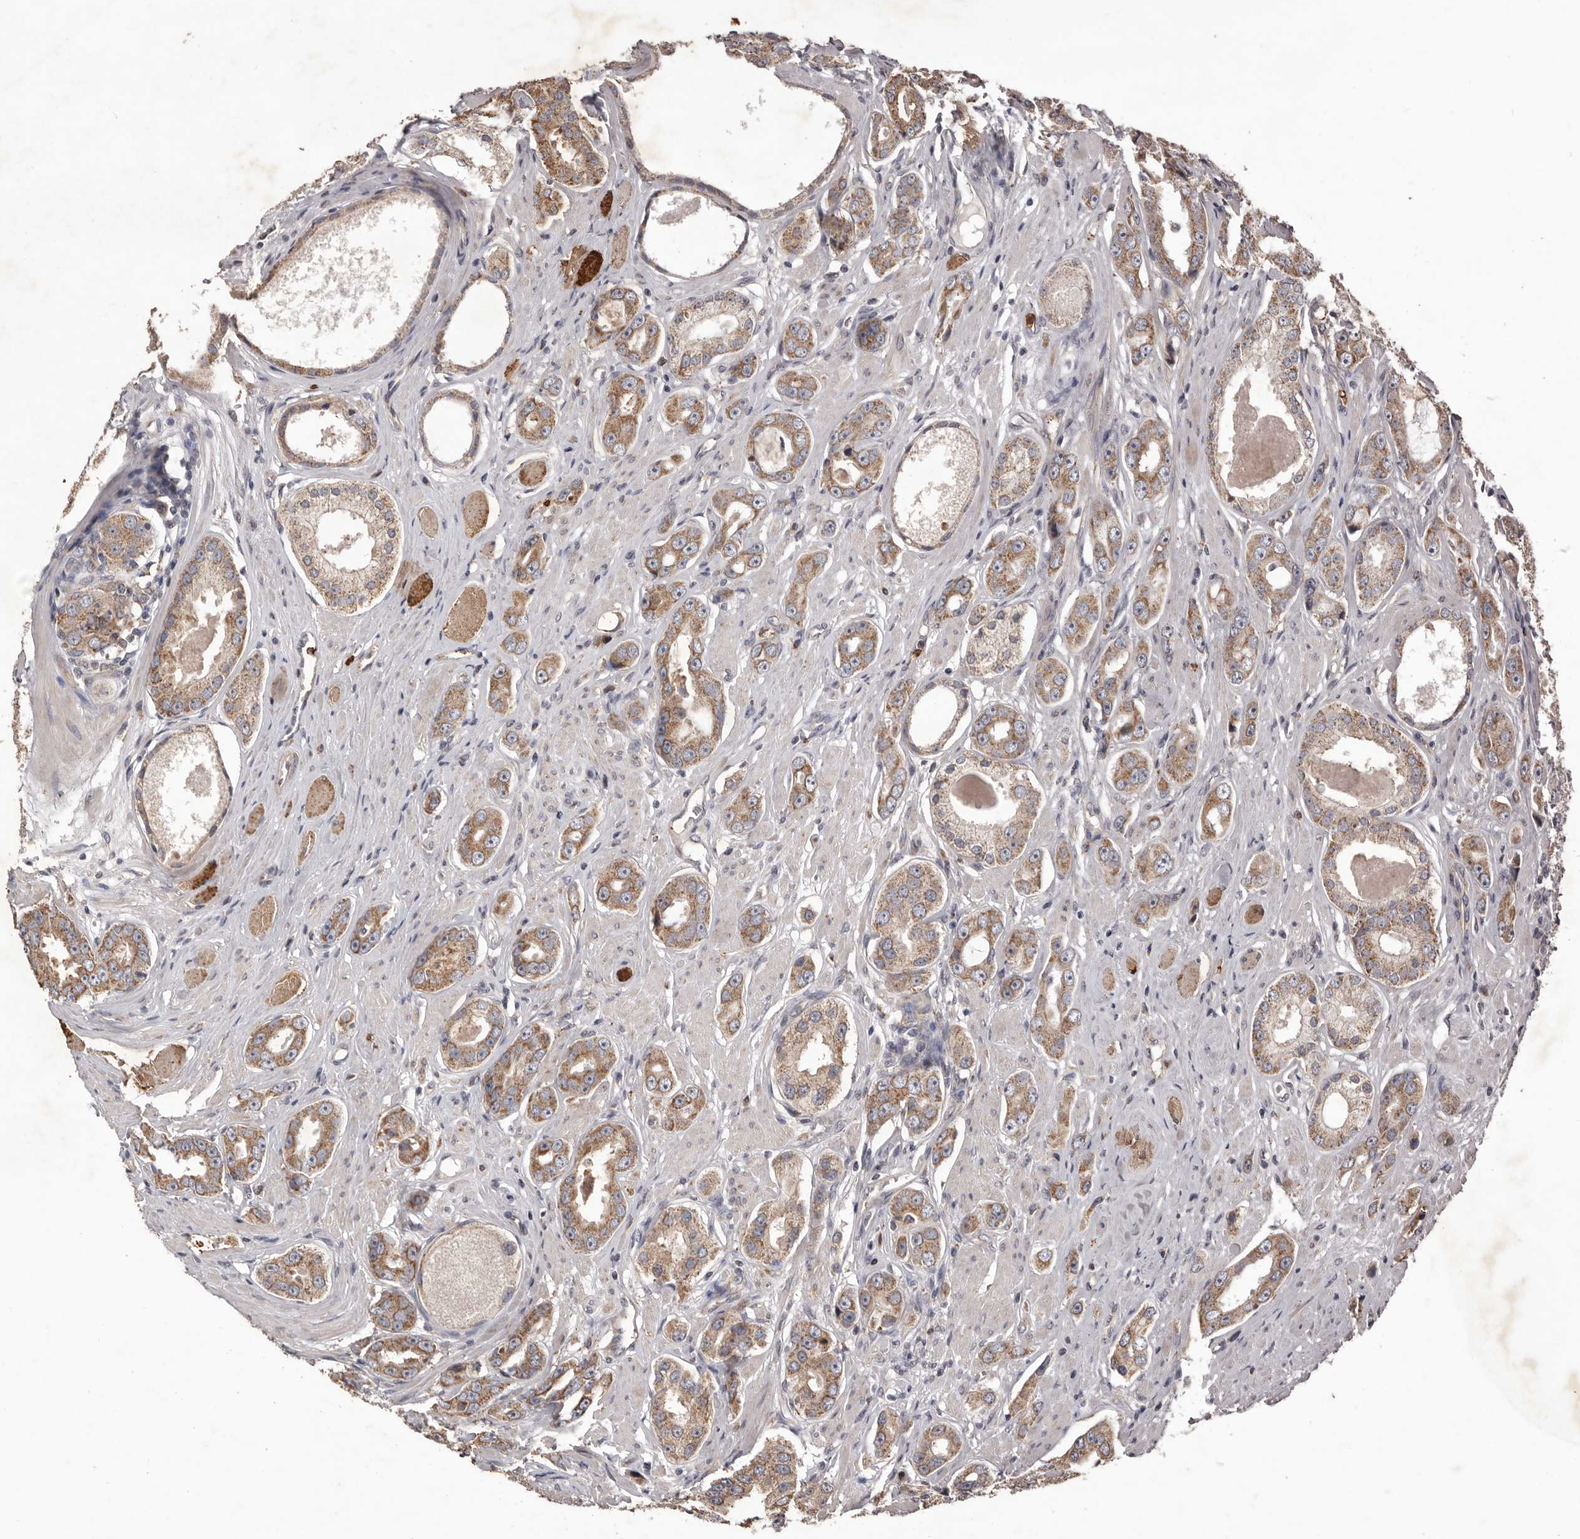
{"staining": {"intensity": "moderate", "quantity": ">75%", "location": "cytoplasmic/membranous"}, "tissue": "prostate cancer", "cell_type": "Tumor cells", "image_type": "cancer", "snomed": [{"axis": "morphology", "description": "Adenocarcinoma, Medium grade"}, {"axis": "topography", "description": "Prostate"}], "caption": "Prostate cancer stained for a protein (brown) shows moderate cytoplasmic/membranous positive positivity in approximately >75% of tumor cells.", "gene": "CXCL14", "patient": {"sex": "male", "age": 53}}